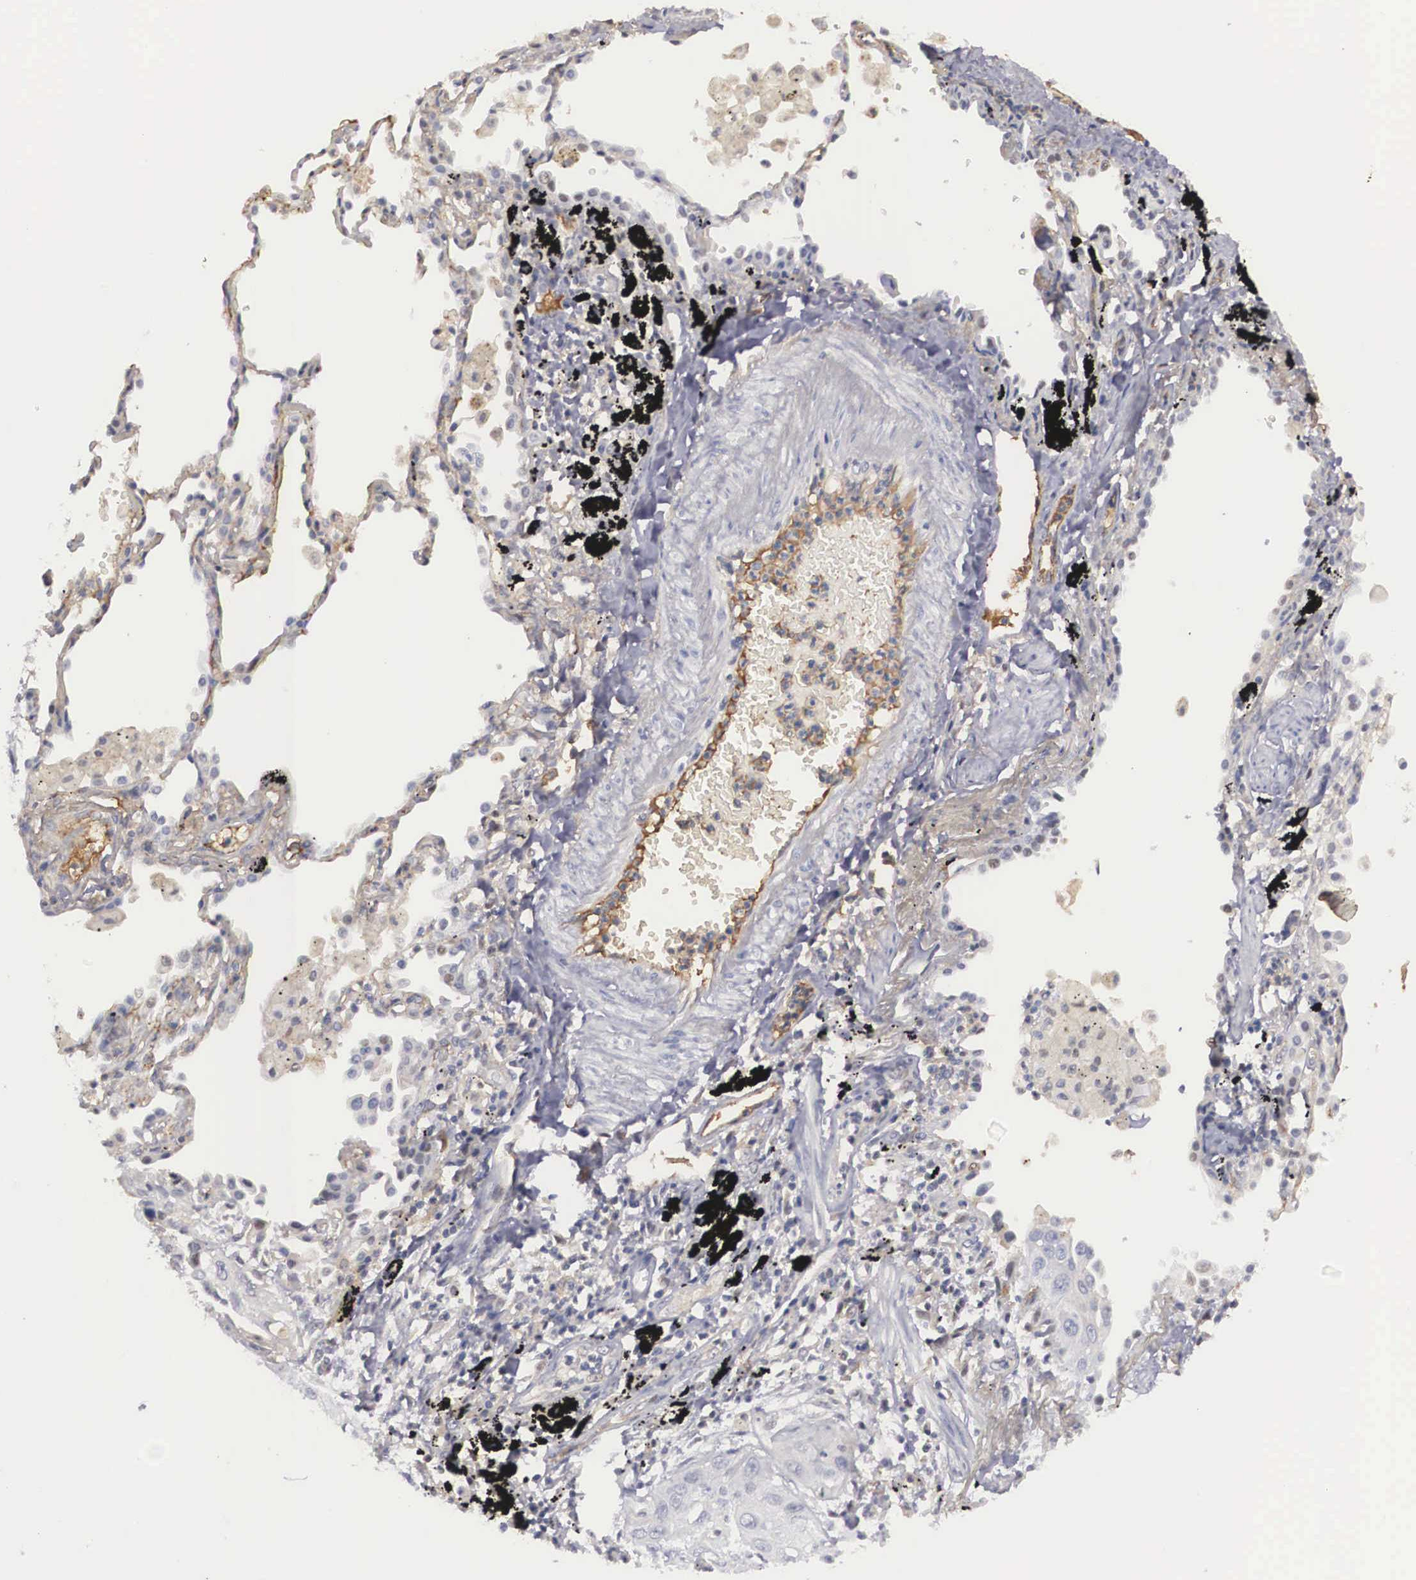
{"staining": {"intensity": "negative", "quantity": "none", "location": "none"}, "tissue": "lung cancer", "cell_type": "Tumor cells", "image_type": "cancer", "snomed": [{"axis": "morphology", "description": "Squamous cell carcinoma, NOS"}, {"axis": "topography", "description": "Lung"}], "caption": "High magnification brightfield microscopy of lung cancer stained with DAB (brown) and counterstained with hematoxylin (blue): tumor cells show no significant positivity. (Brightfield microscopy of DAB (3,3'-diaminobenzidine) IHC at high magnification).", "gene": "RBPJ", "patient": {"sex": "male", "age": 71}}